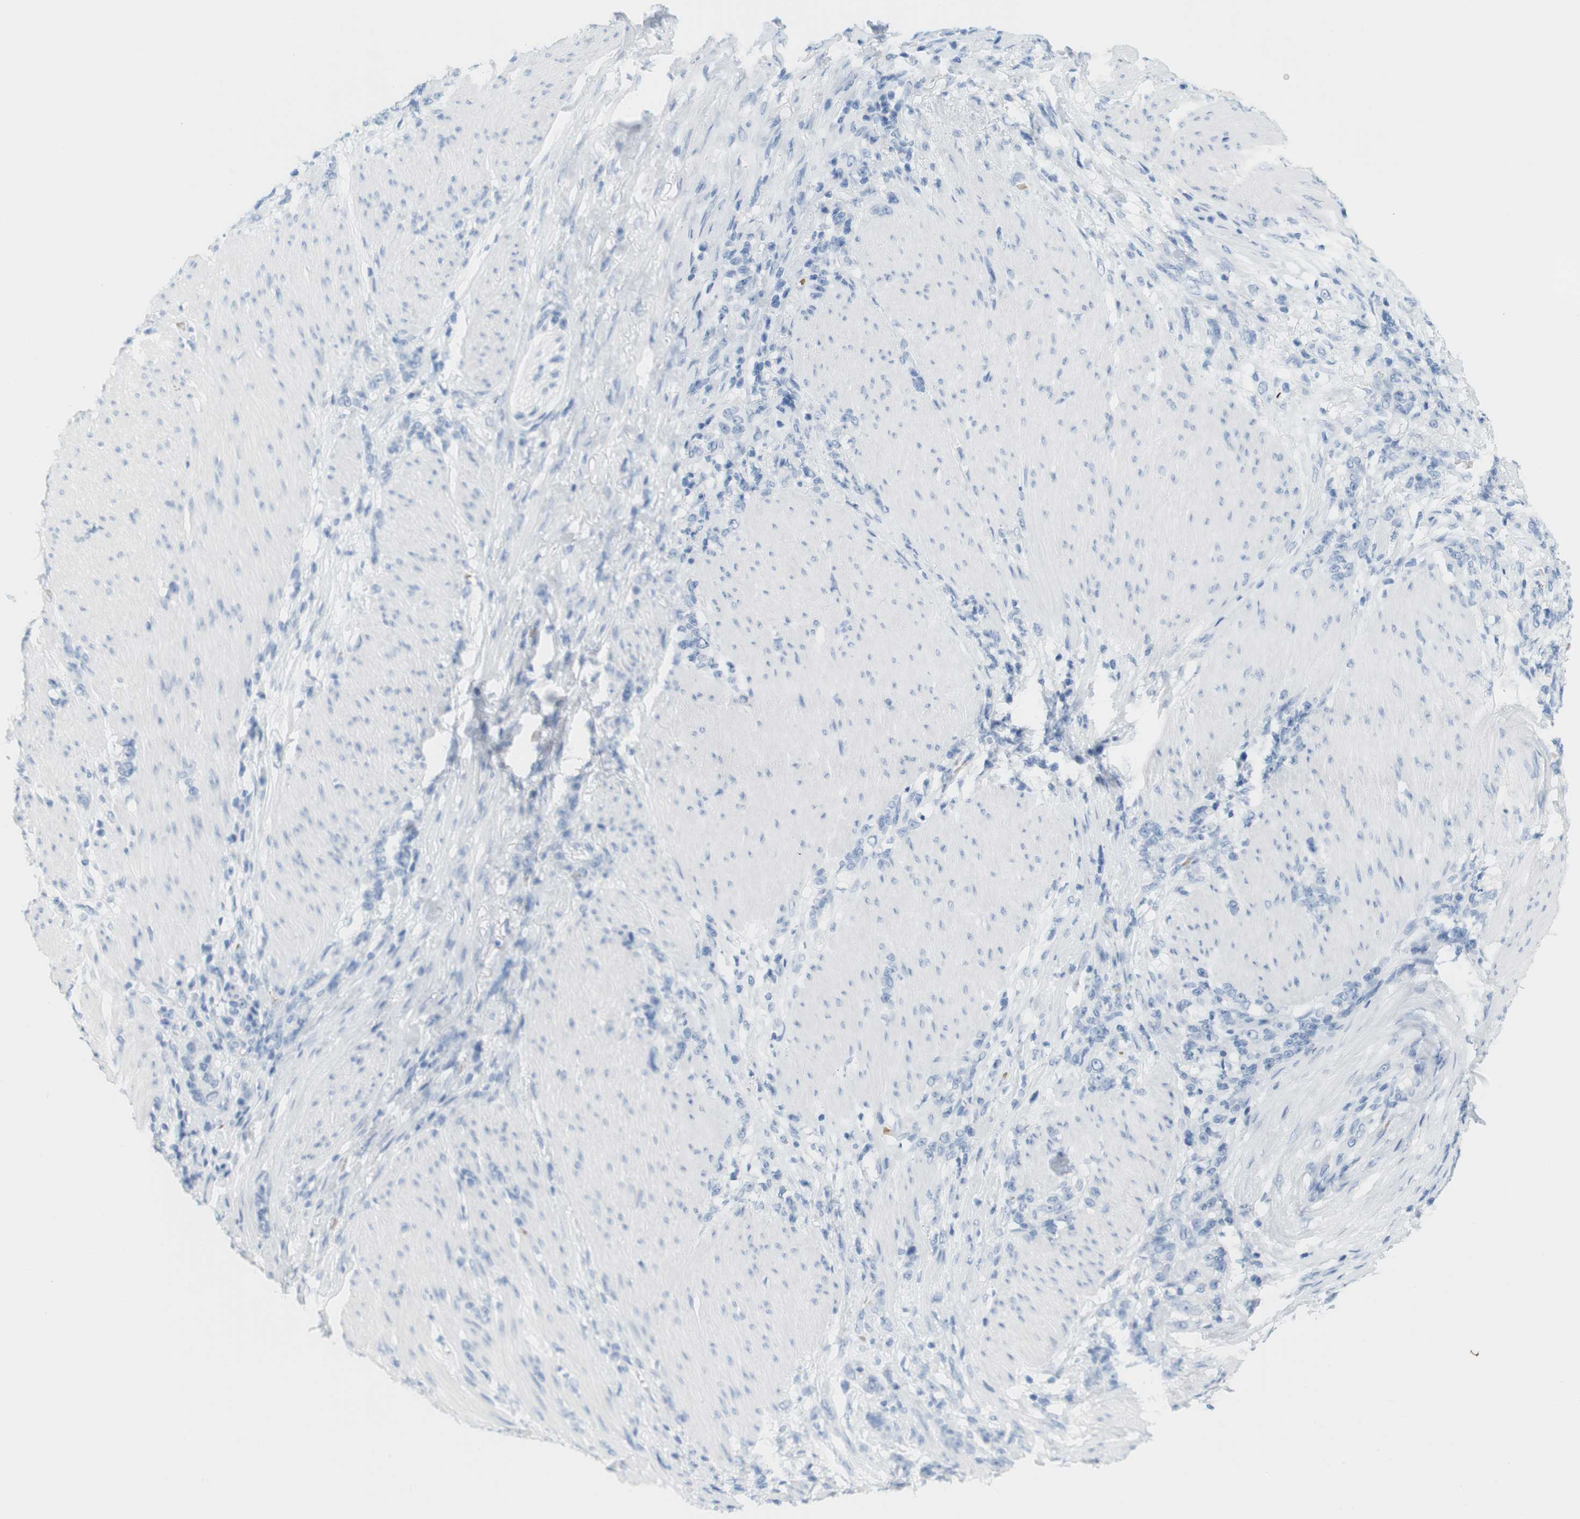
{"staining": {"intensity": "negative", "quantity": "none", "location": "none"}, "tissue": "stomach cancer", "cell_type": "Tumor cells", "image_type": "cancer", "snomed": [{"axis": "morphology", "description": "Adenocarcinoma, NOS"}, {"axis": "topography", "description": "Stomach, lower"}], "caption": "Immunohistochemical staining of human stomach adenocarcinoma displays no significant positivity in tumor cells. Nuclei are stained in blue.", "gene": "TNNT2", "patient": {"sex": "male", "age": 88}}